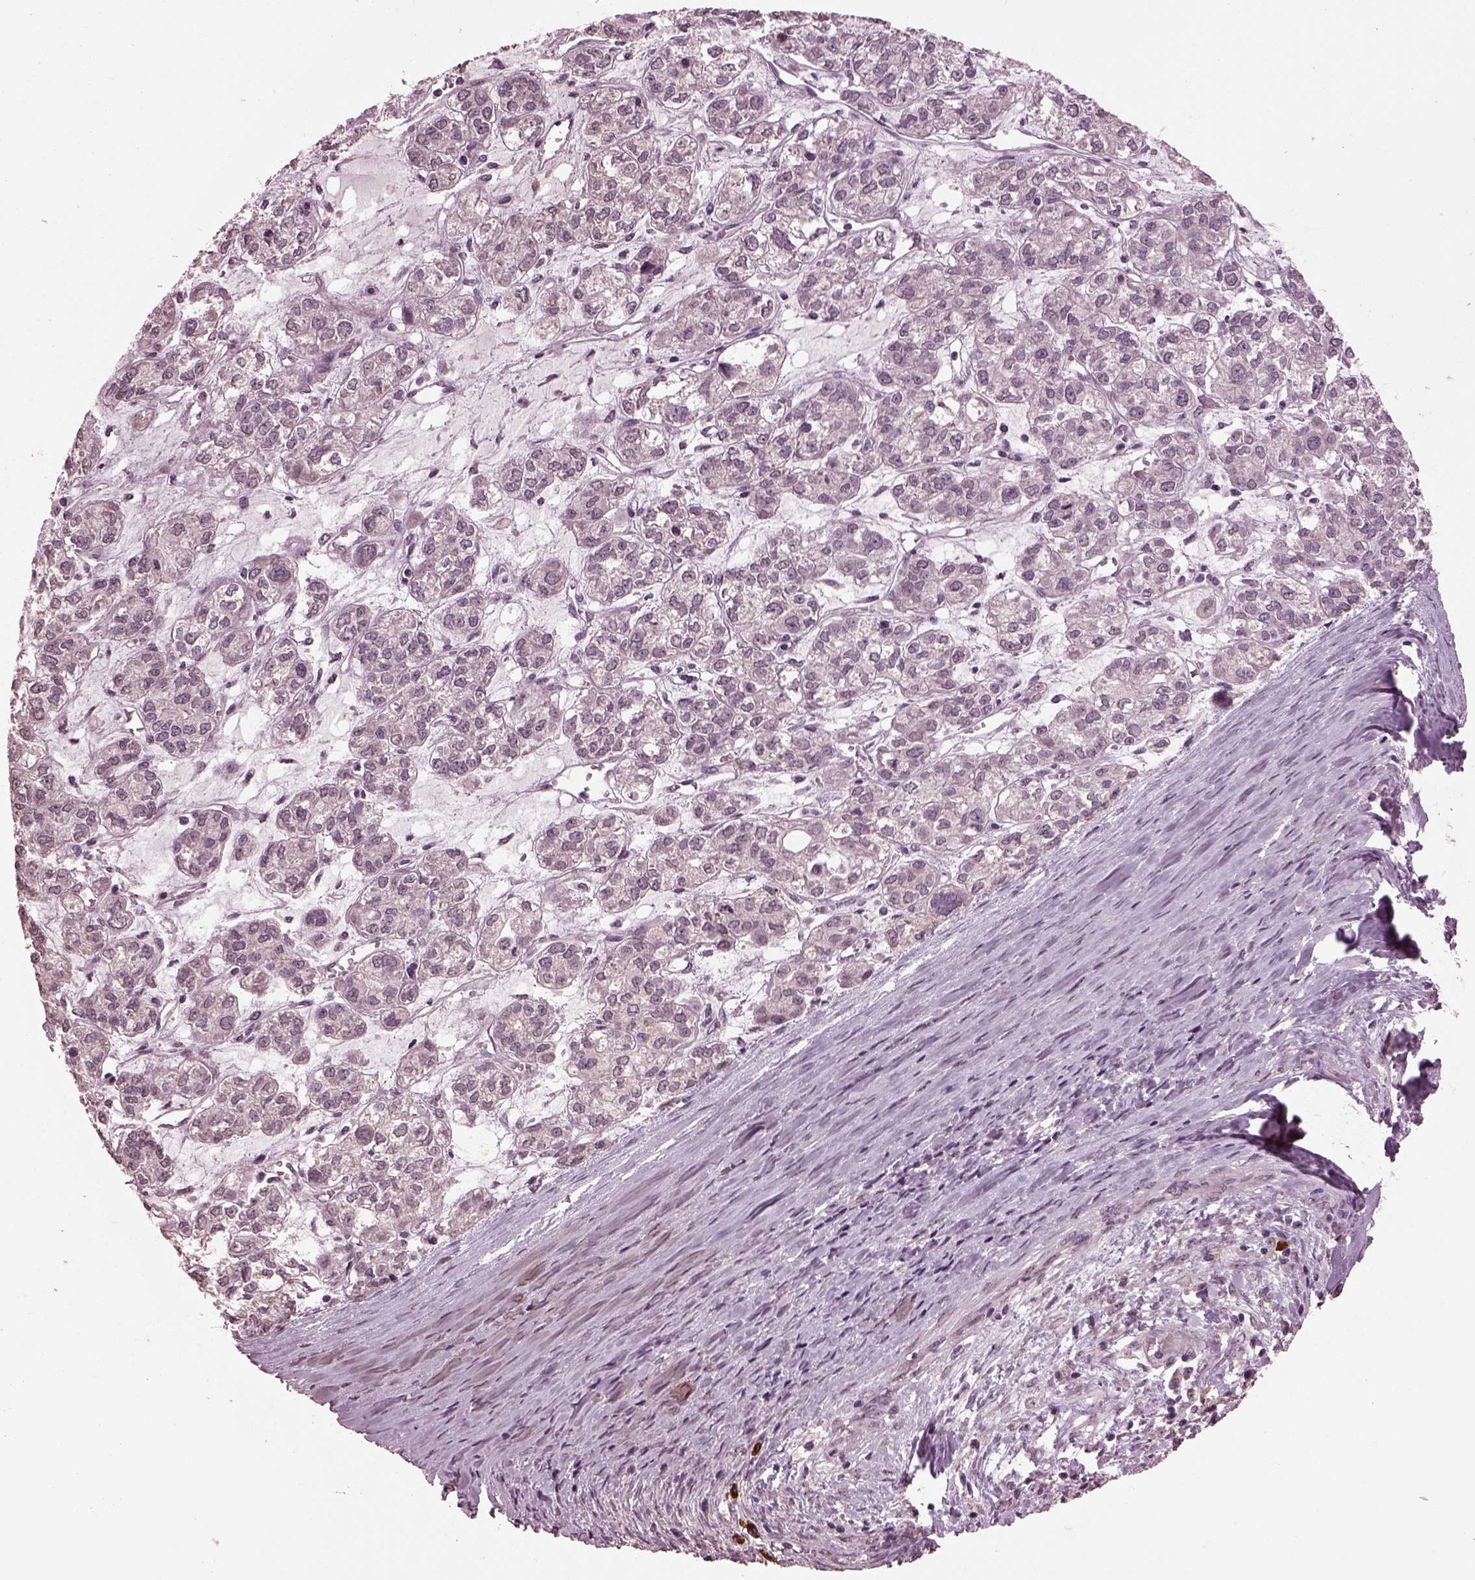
{"staining": {"intensity": "negative", "quantity": "none", "location": "none"}, "tissue": "ovarian cancer", "cell_type": "Tumor cells", "image_type": "cancer", "snomed": [{"axis": "morphology", "description": "Carcinoma, endometroid"}, {"axis": "topography", "description": "Ovary"}], "caption": "IHC photomicrograph of ovarian endometroid carcinoma stained for a protein (brown), which exhibits no positivity in tumor cells.", "gene": "IL18RAP", "patient": {"sex": "female", "age": 64}}